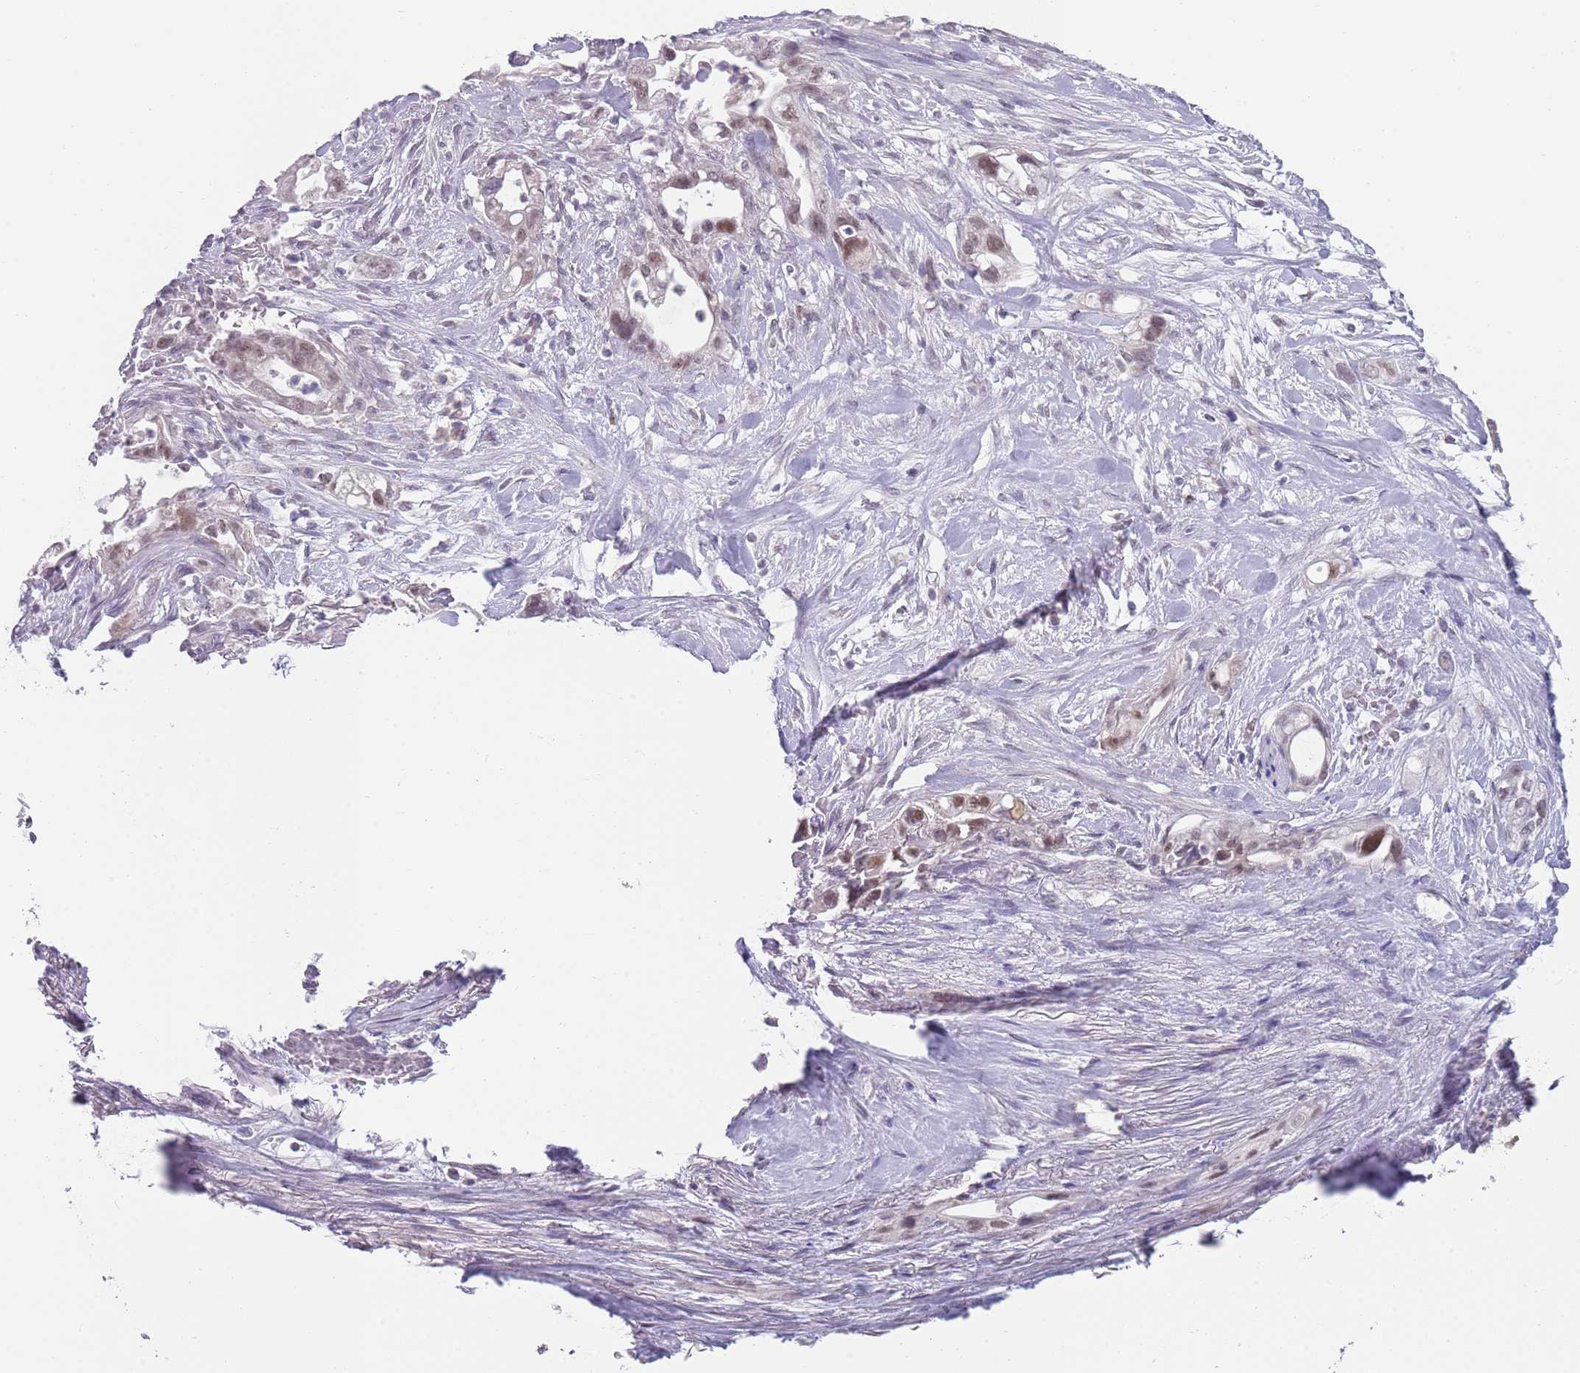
{"staining": {"intensity": "weak", "quantity": ">75%", "location": "nuclear"}, "tissue": "pancreatic cancer", "cell_type": "Tumor cells", "image_type": "cancer", "snomed": [{"axis": "morphology", "description": "Adenocarcinoma, NOS"}, {"axis": "topography", "description": "Pancreas"}], "caption": "Protein staining by IHC exhibits weak nuclear positivity in about >75% of tumor cells in pancreatic cancer.", "gene": "SEPHS2", "patient": {"sex": "male", "age": 44}}